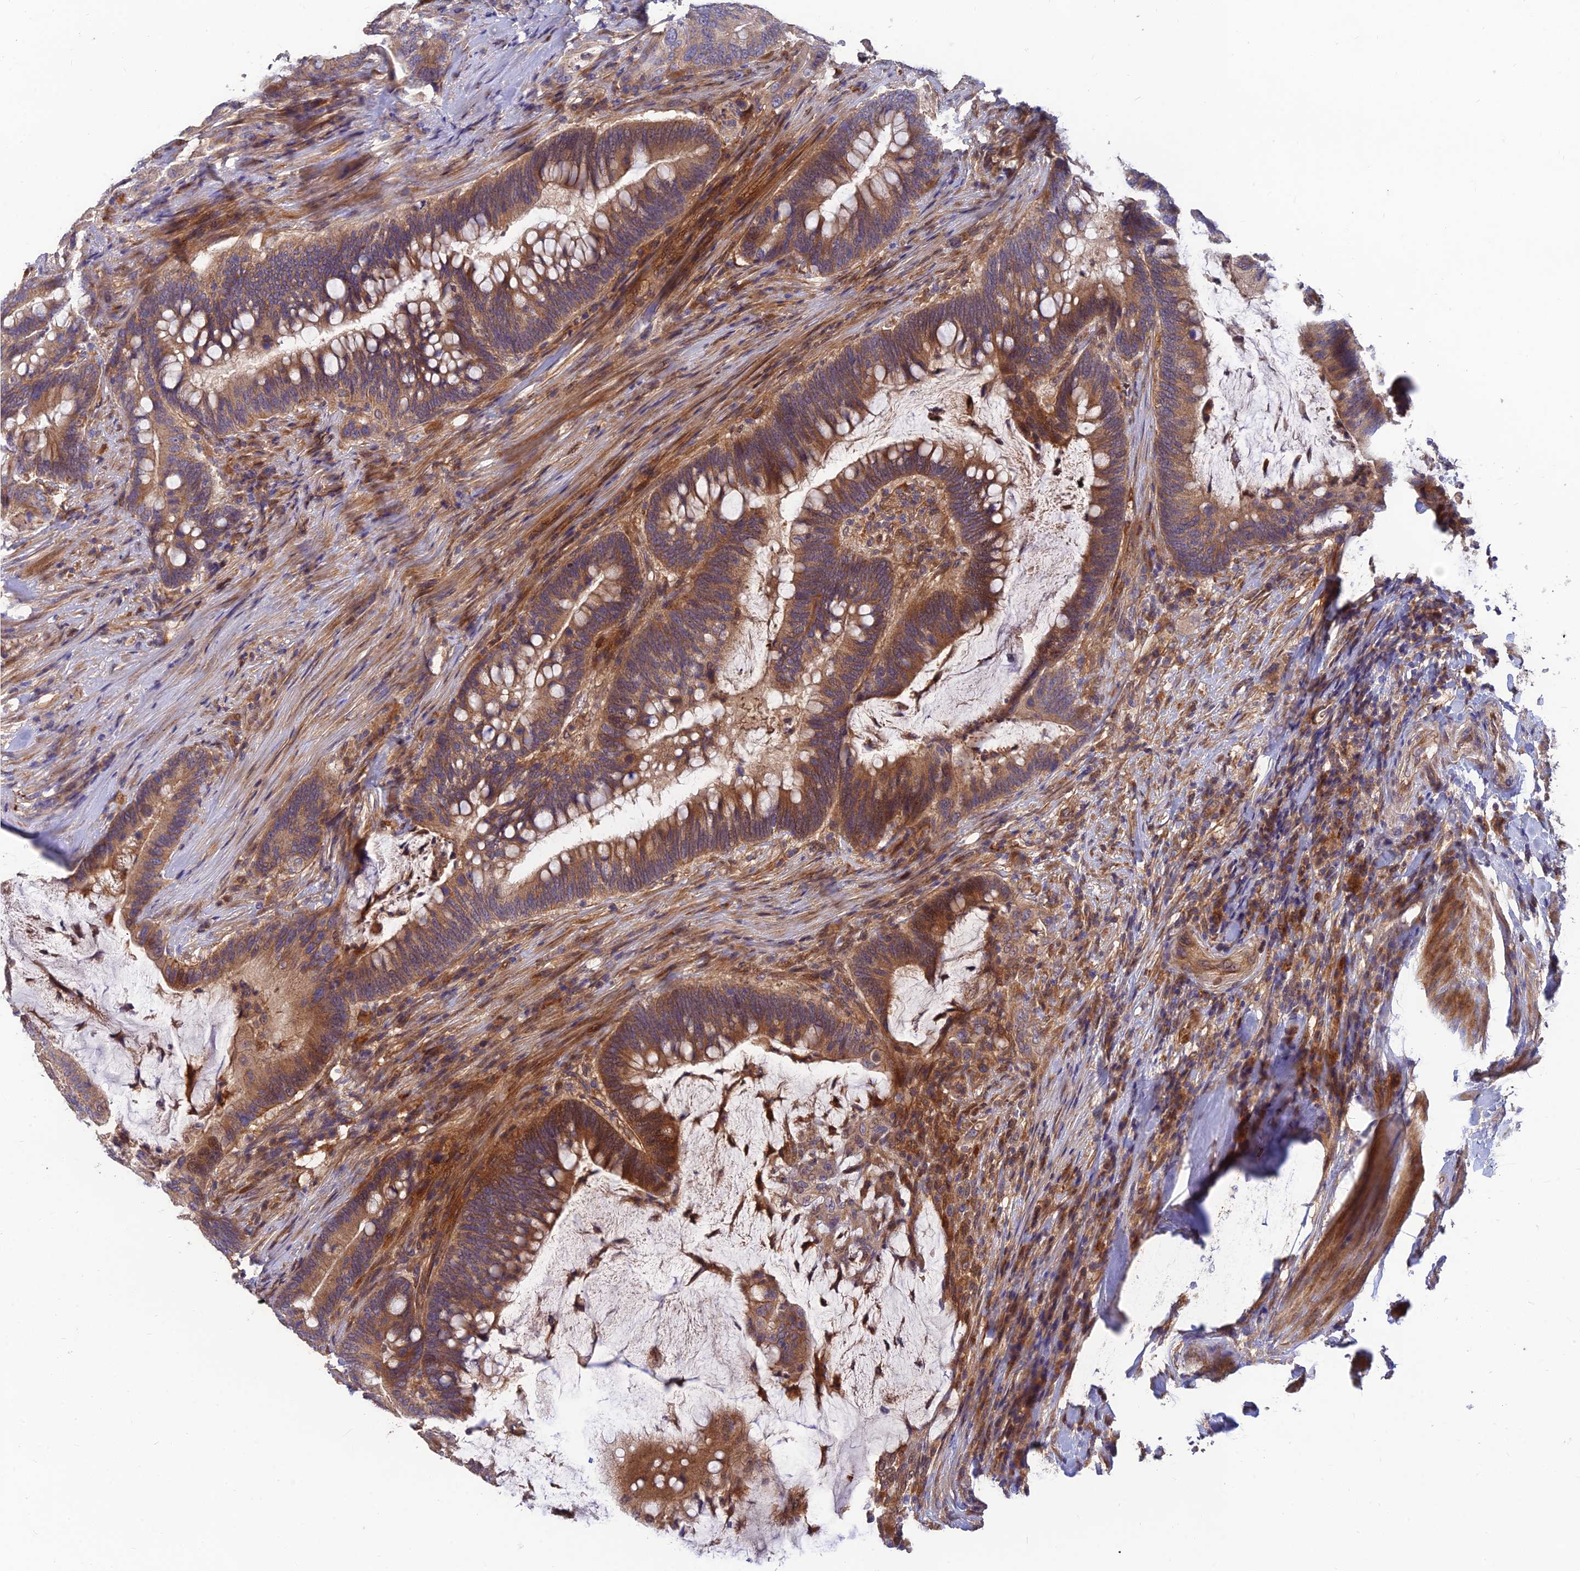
{"staining": {"intensity": "moderate", "quantity": ">75%", "location": "cytoplasmic/membranous"}, "tissue": "colorectal cancer", "cell_type": "Tumor cells", "image_type": "cancer", "snomed": [{"axis": "morphology", "description": "Adenocarcinoma, NOS"}, {"axis": "topography", "description": "Colon"}], "caption": "The image demonstrates immunohistochemical staining of colorectal cancer (adenocarcinoma). There is moderate cytoplasmic/membranous staining is appreciated in approximately >75% of tumor cells.", "gene": "FAM151B", "patient": {"sex": "female", "age": 66}}